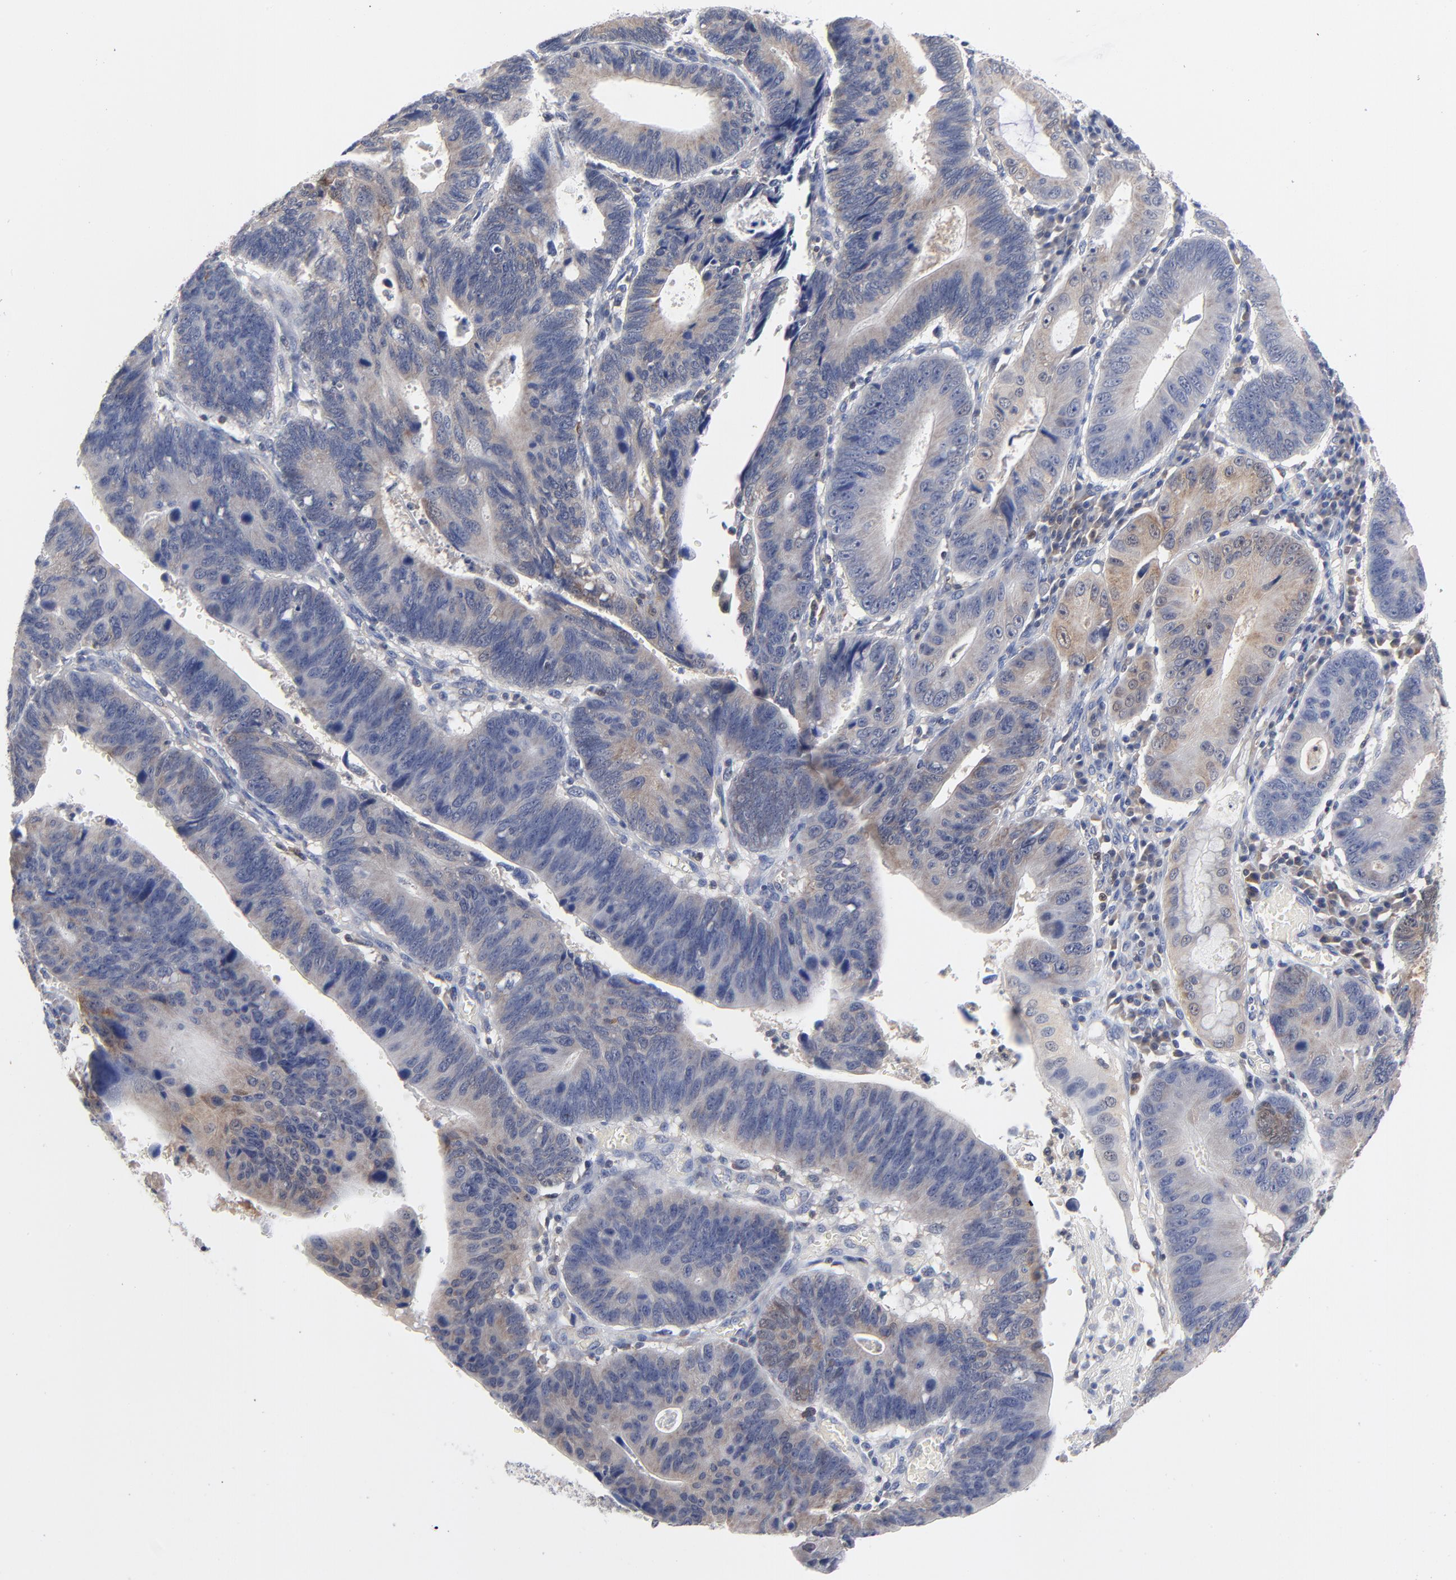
{"staining": {"intensity": "weak", "quantity": "25%-75%", "location": "cytoplasmic/membranous"}, "tissue": "stomach cancer", "cell_type": "Tumor cells", "image_type": "cancer", "snomed": [{"axis": "morphology", "description": "Adenocarcinoma, NOS"}, {"axis": "topography", "description": "Stomach"}], "caption": "Immunohistochemical staining of stomach adenocarcinoma shows weak cytoplasmic/membranous protein staining in approximately 25%-75% of tumor cells. Nuclei are stained in blue.", "gene": "CAB39L", "patient": {"sex": "male", "age": 59}}